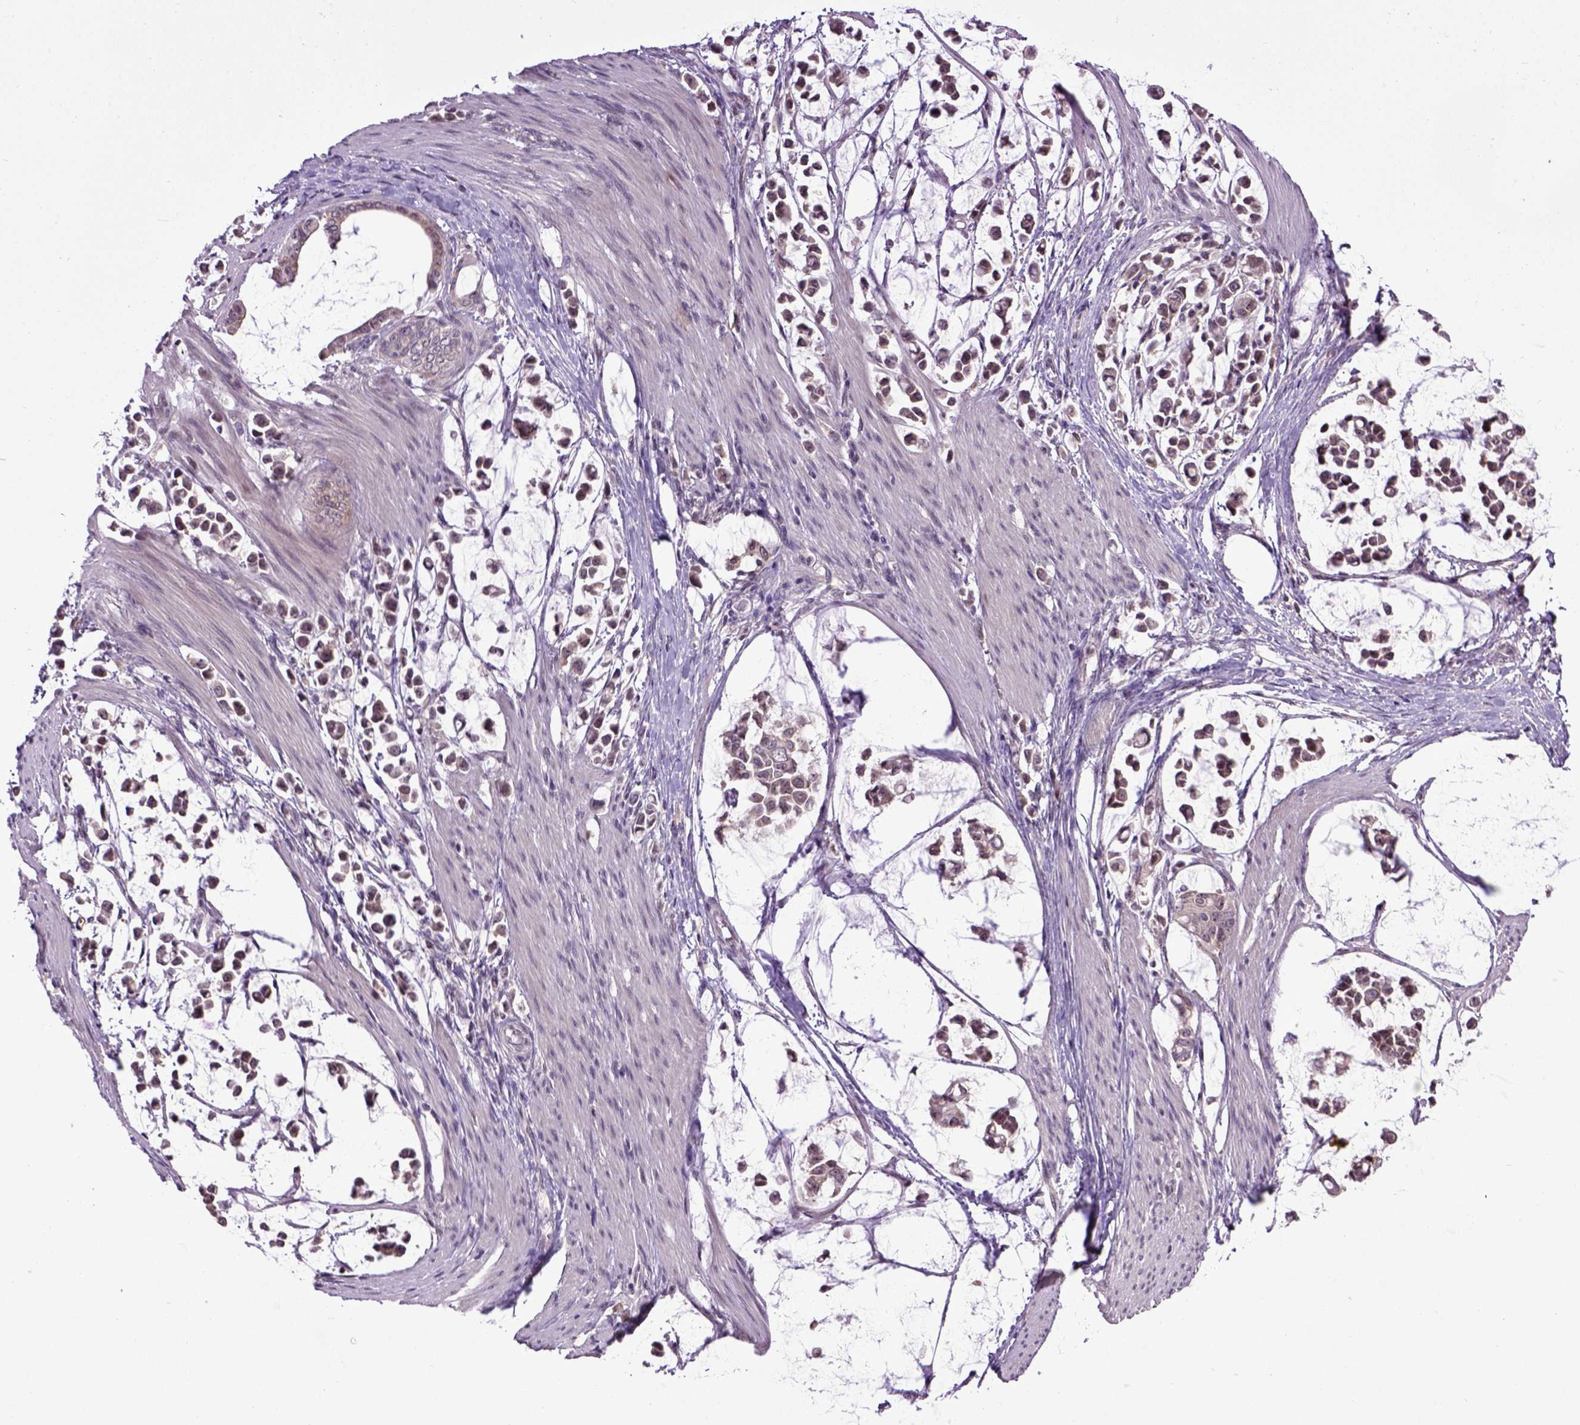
{"staining": {"intensity": "weak", "quantity": "25%-75%", "location": "cytoplasmic/membranous,nuclear"}, "tissue": "stomach cancer", "cell_type": "Tumor cells", "image_type": "cancer", "snomed": [{"axis": "morphology", "description": "Adenocarcinoma, NOS"}, {"axis": "topography", "description": "Stomach"}], "caption": "Immunohistochemical staining of human stomach adenocarcinoma displays weak cytoplasmic/membranous and nuclear protein staining in approximately 25%-75% of tumor cells. (IHC, brightfield microscopy, high magnification).", "gene": "RAB43", "patient": {"sex": "male", "age": 82}}